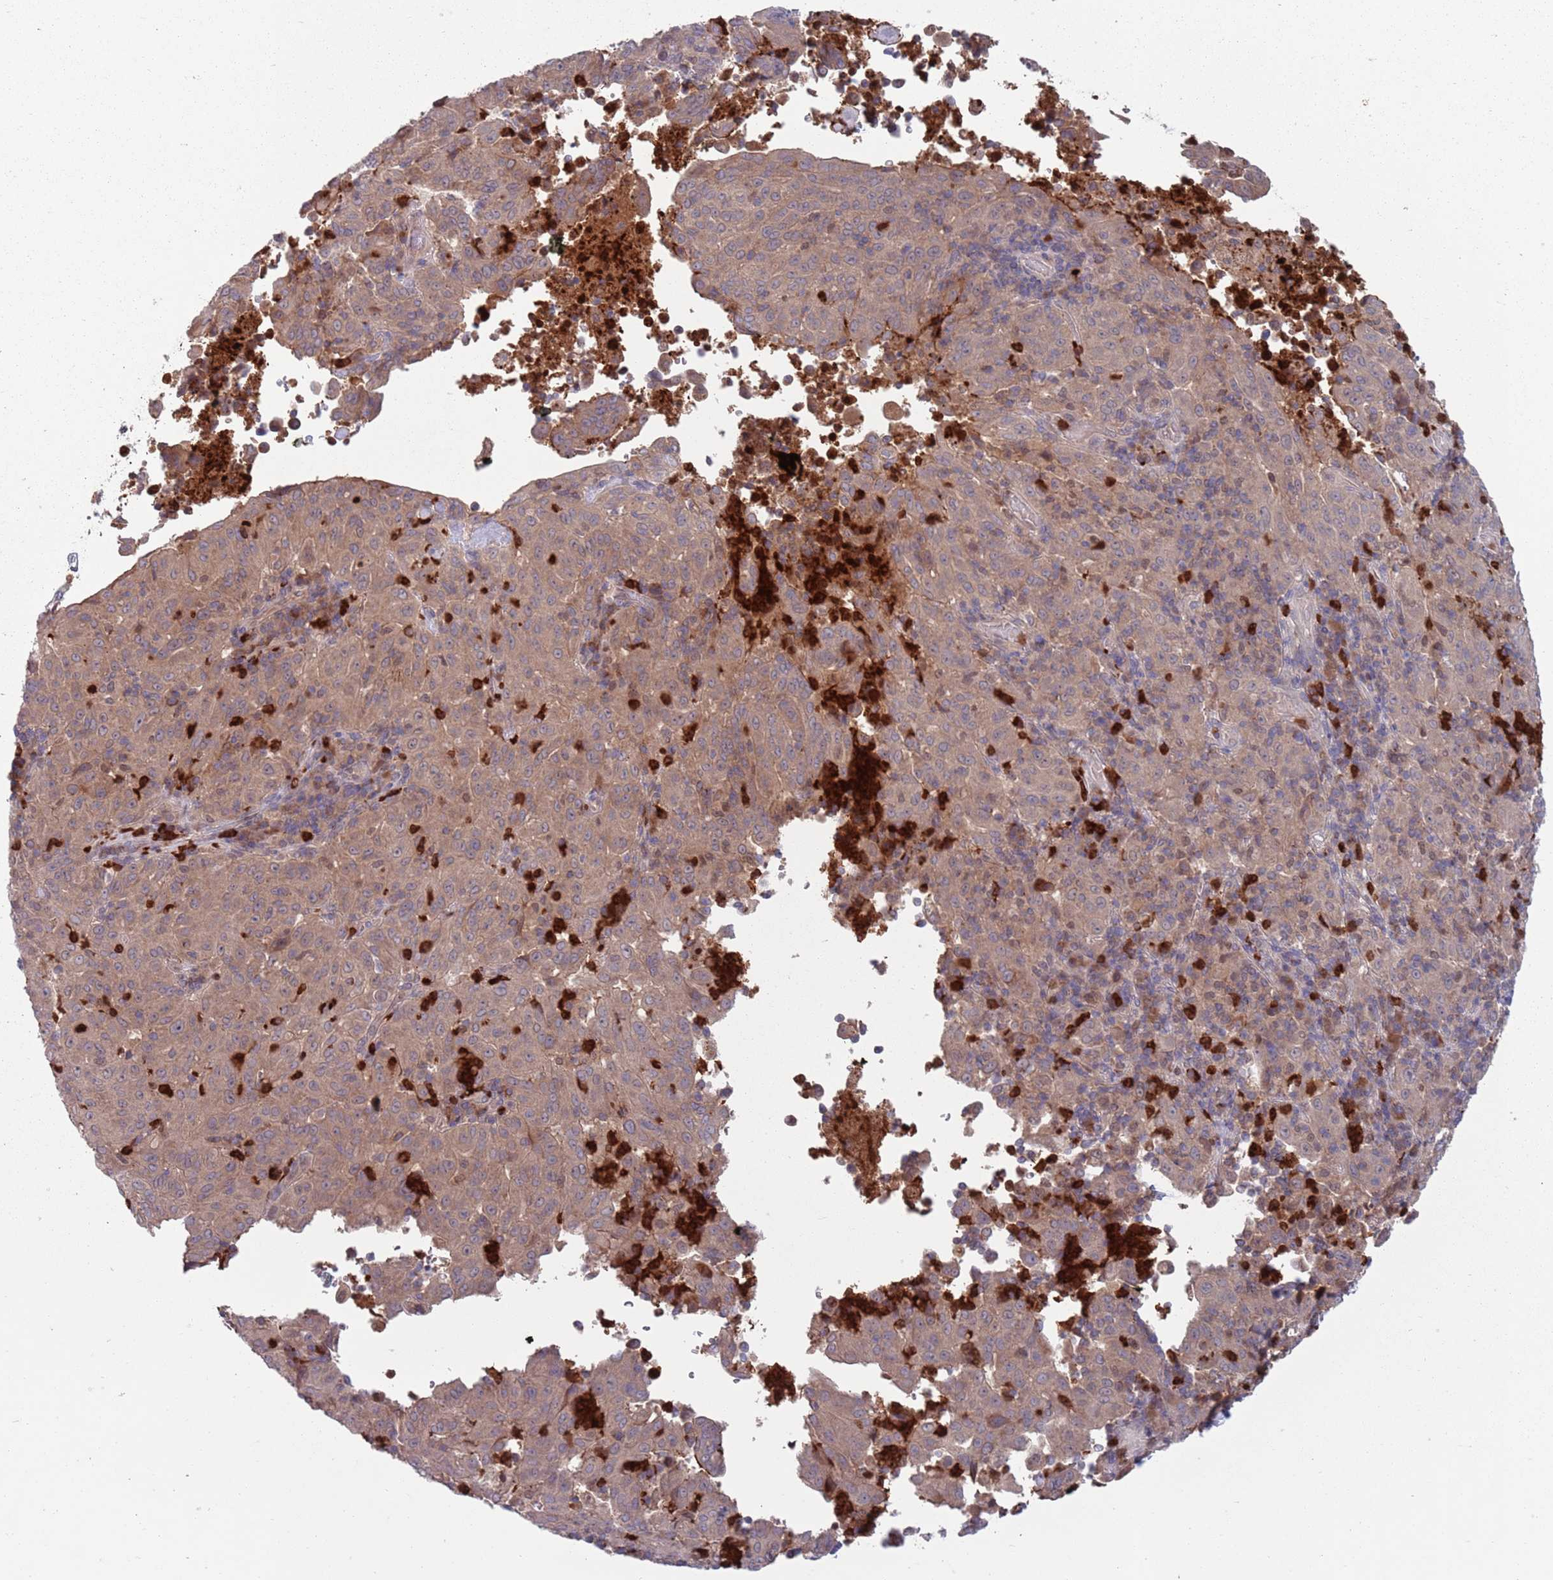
{"staining": {"intensity": "weak", "quantity": ">75%", "location": "cytoplasmic/membranous"}, "tissue": "pancreatic cancer", "cell_type": "Tumor cells", "image_type": "cancer", "snomed": [{"axis": "morphology", "description": "Adenocarcinoma, NOS"}, {"axis": "topography", "description": "Pancreas"}], "caption": "Tumor cells demonstrate low levels of weak cytoplasmic/membranous positivity in approximately >75% of cells in pancreatic cancer.", "gene": "TYW1", "patient": {"sex": "male", "age": 63}}